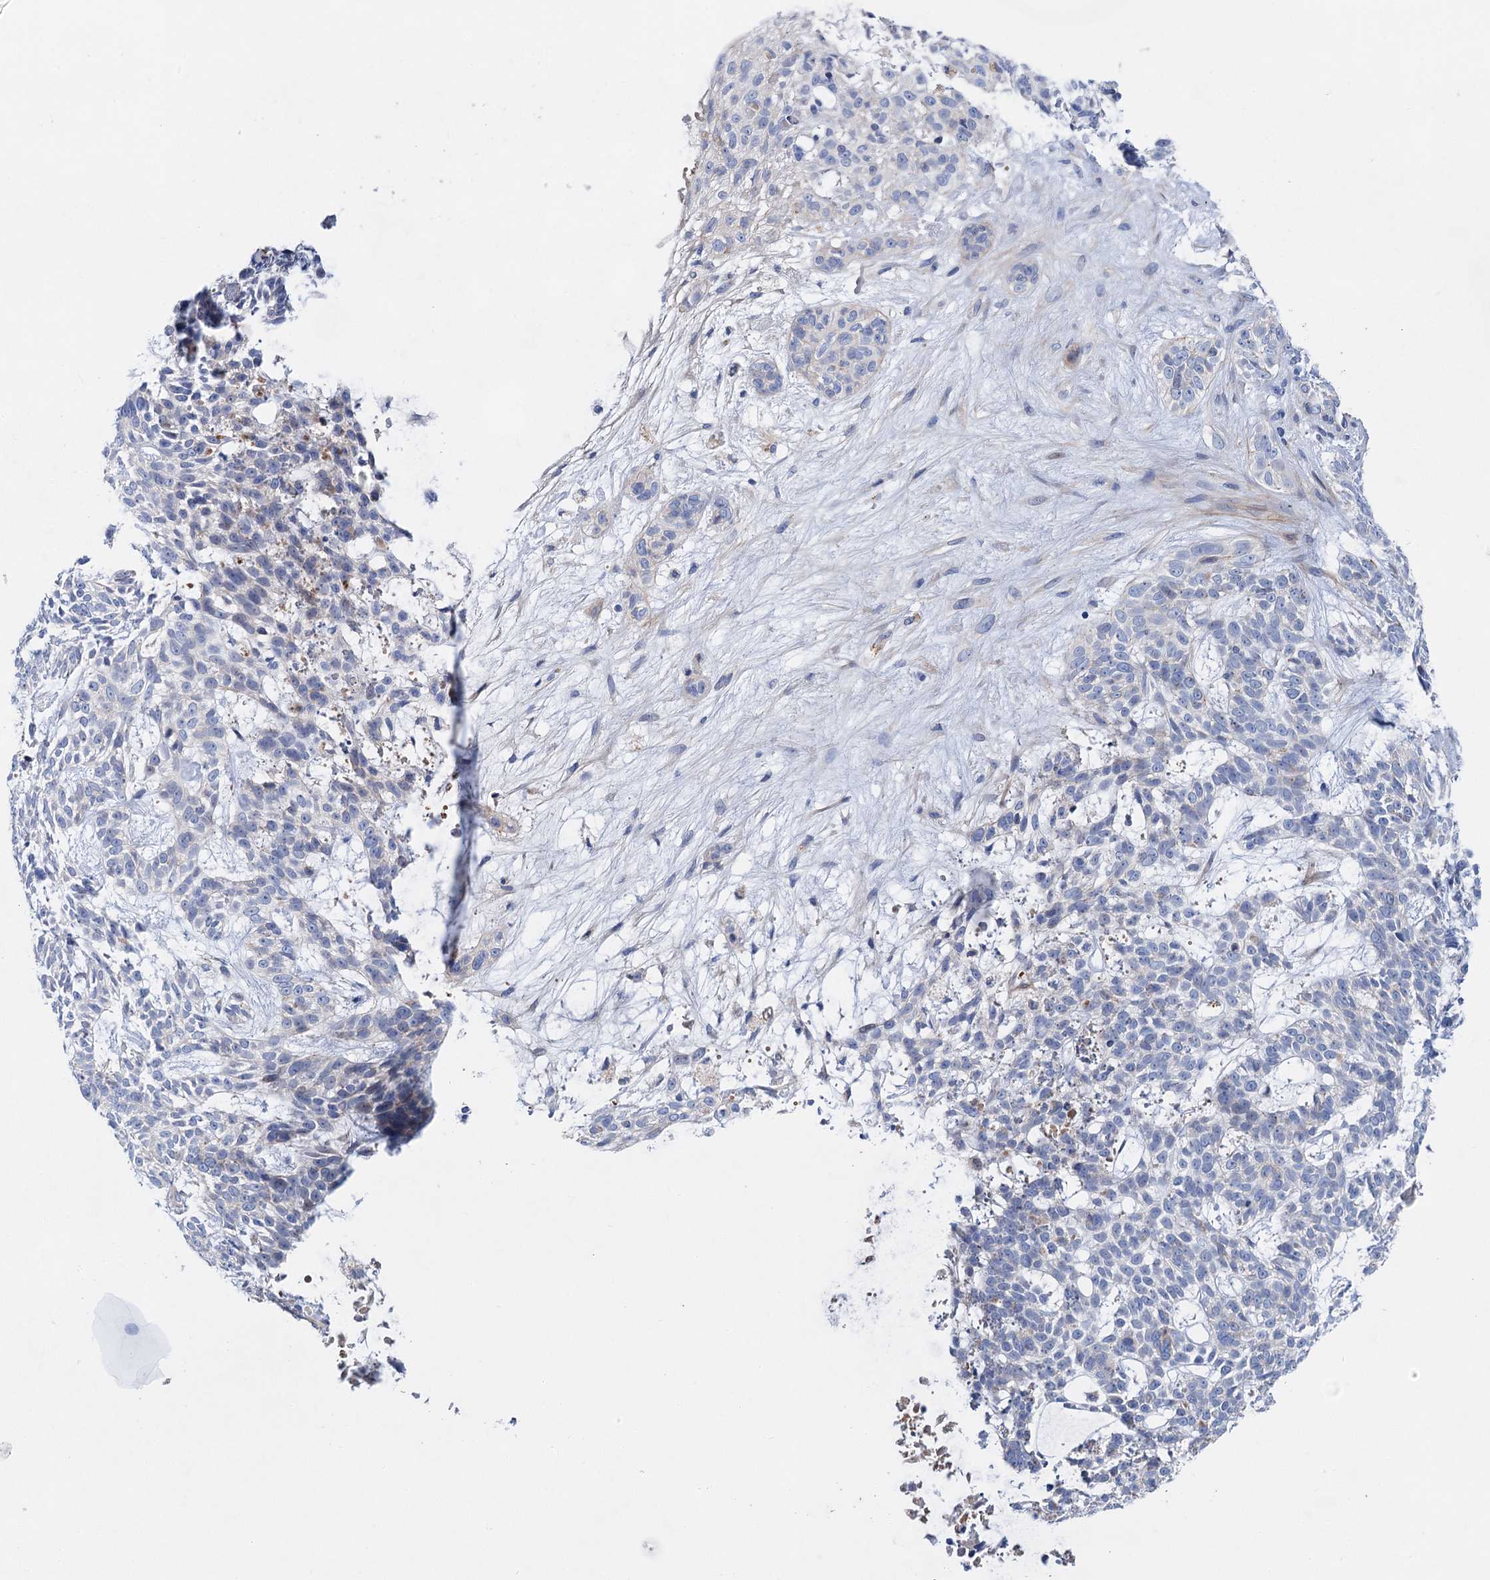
{"staining": {"intensity": "negative", "quantity": "none", "location": "none"}, "tissue": "skin cancer", "cell_type": "Tumor cells", "image_type": "cancer", "snomed": [{"axis": "morphology", "description": "Basal cell carcinoma"}, {"axis": "topography", "description": "Skin"}], "caption": "IHC micrograph of human skin cancer stained for a protein (brown), which demonstrates no staining in tumor cells.", "gene": "GPR155", "patient": {"sex": "male", "age": 75}}